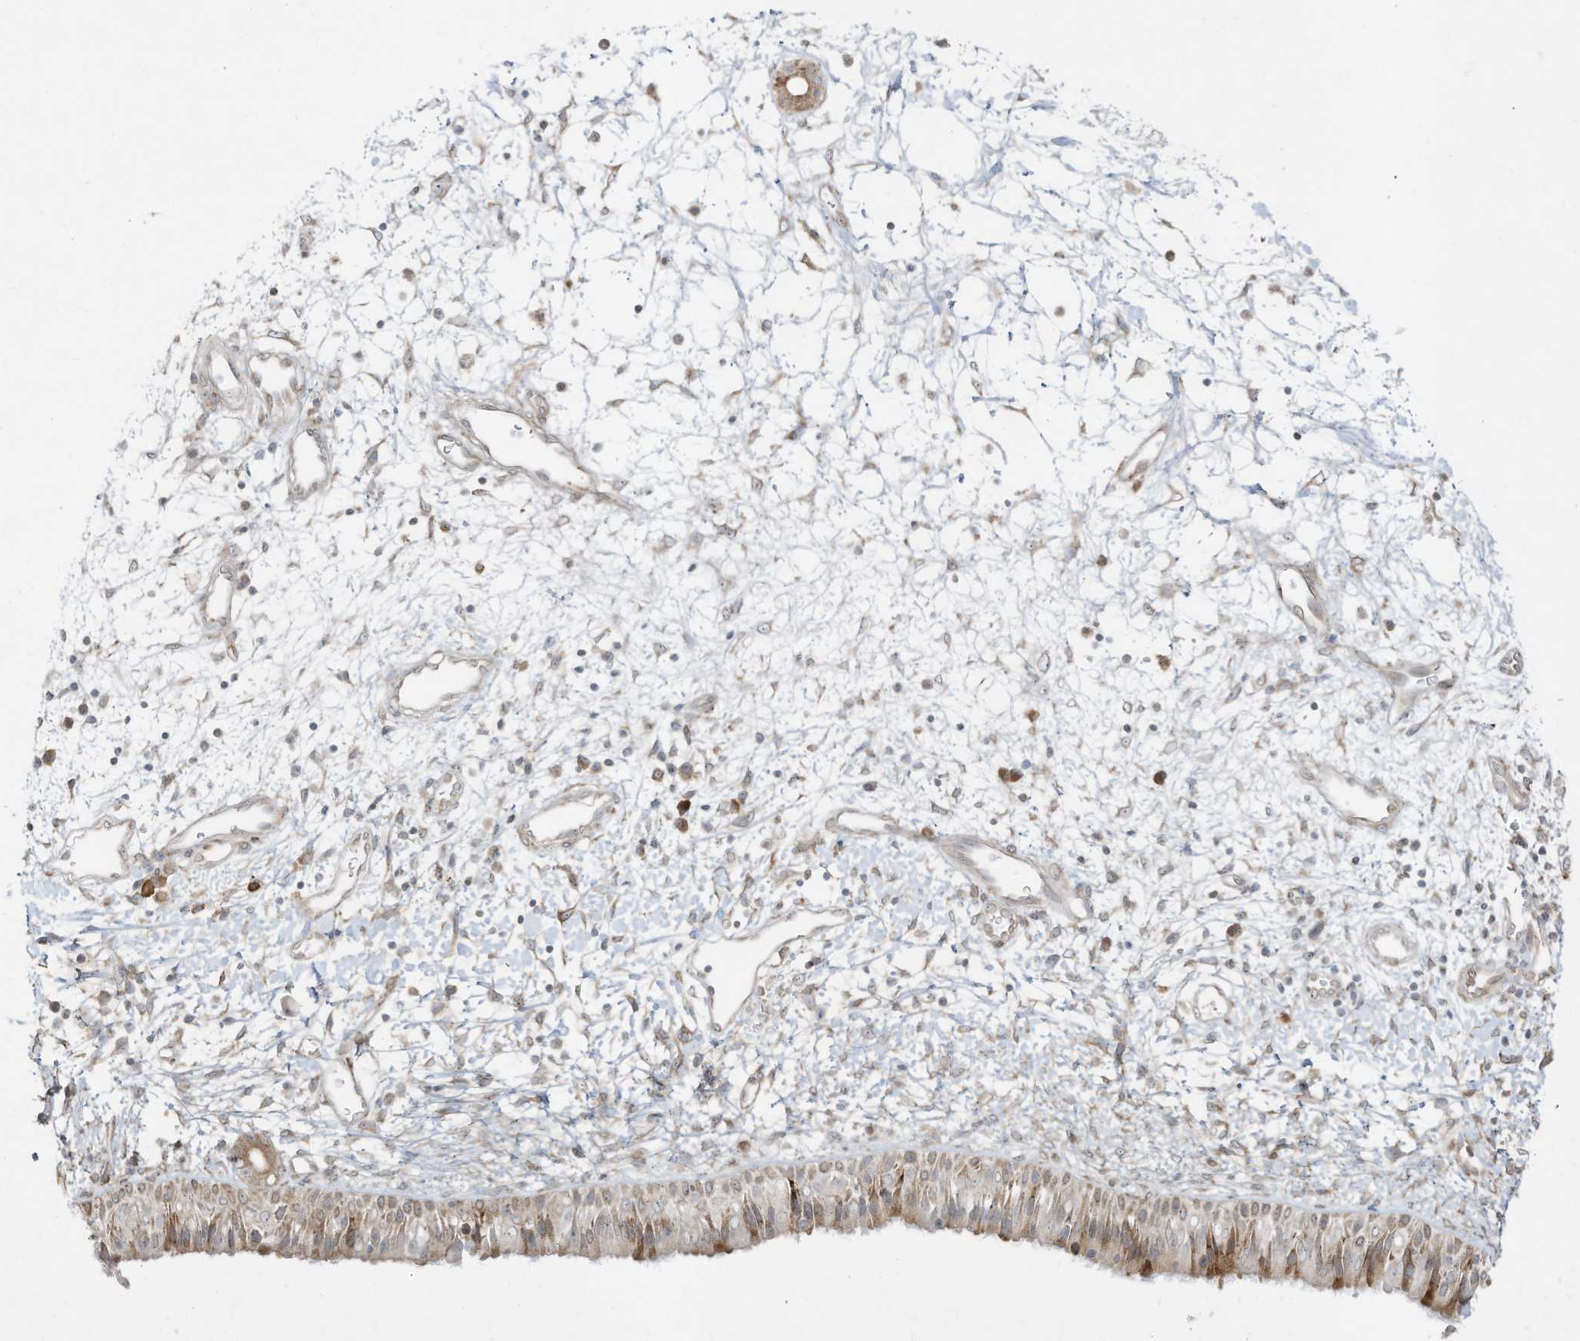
{"staining": {"intensity": "moderate", "quantity": "25%-75%", "location": "cytoplasmic/membranous"}, "tissue": "nasopharynx", "cell_type": "Respiratory epithelial cells", "image_type": "normal", "snomed": [{"axis": "morphology", "description": "Normal tissue, NOS"}, {"axis": "topography", "description": "Nasopharynx"}], "caption": "Immunohistochemical staining of normal human nasopharynx displays moderate cytoplasmic/membranous protein staining in approximately 25%-75% of respiratory epithelial cells. (IHC, brightfield microscopy, high magnification).", "gene": "PTK6", "patient": {"sex": "male", "age": 22}}